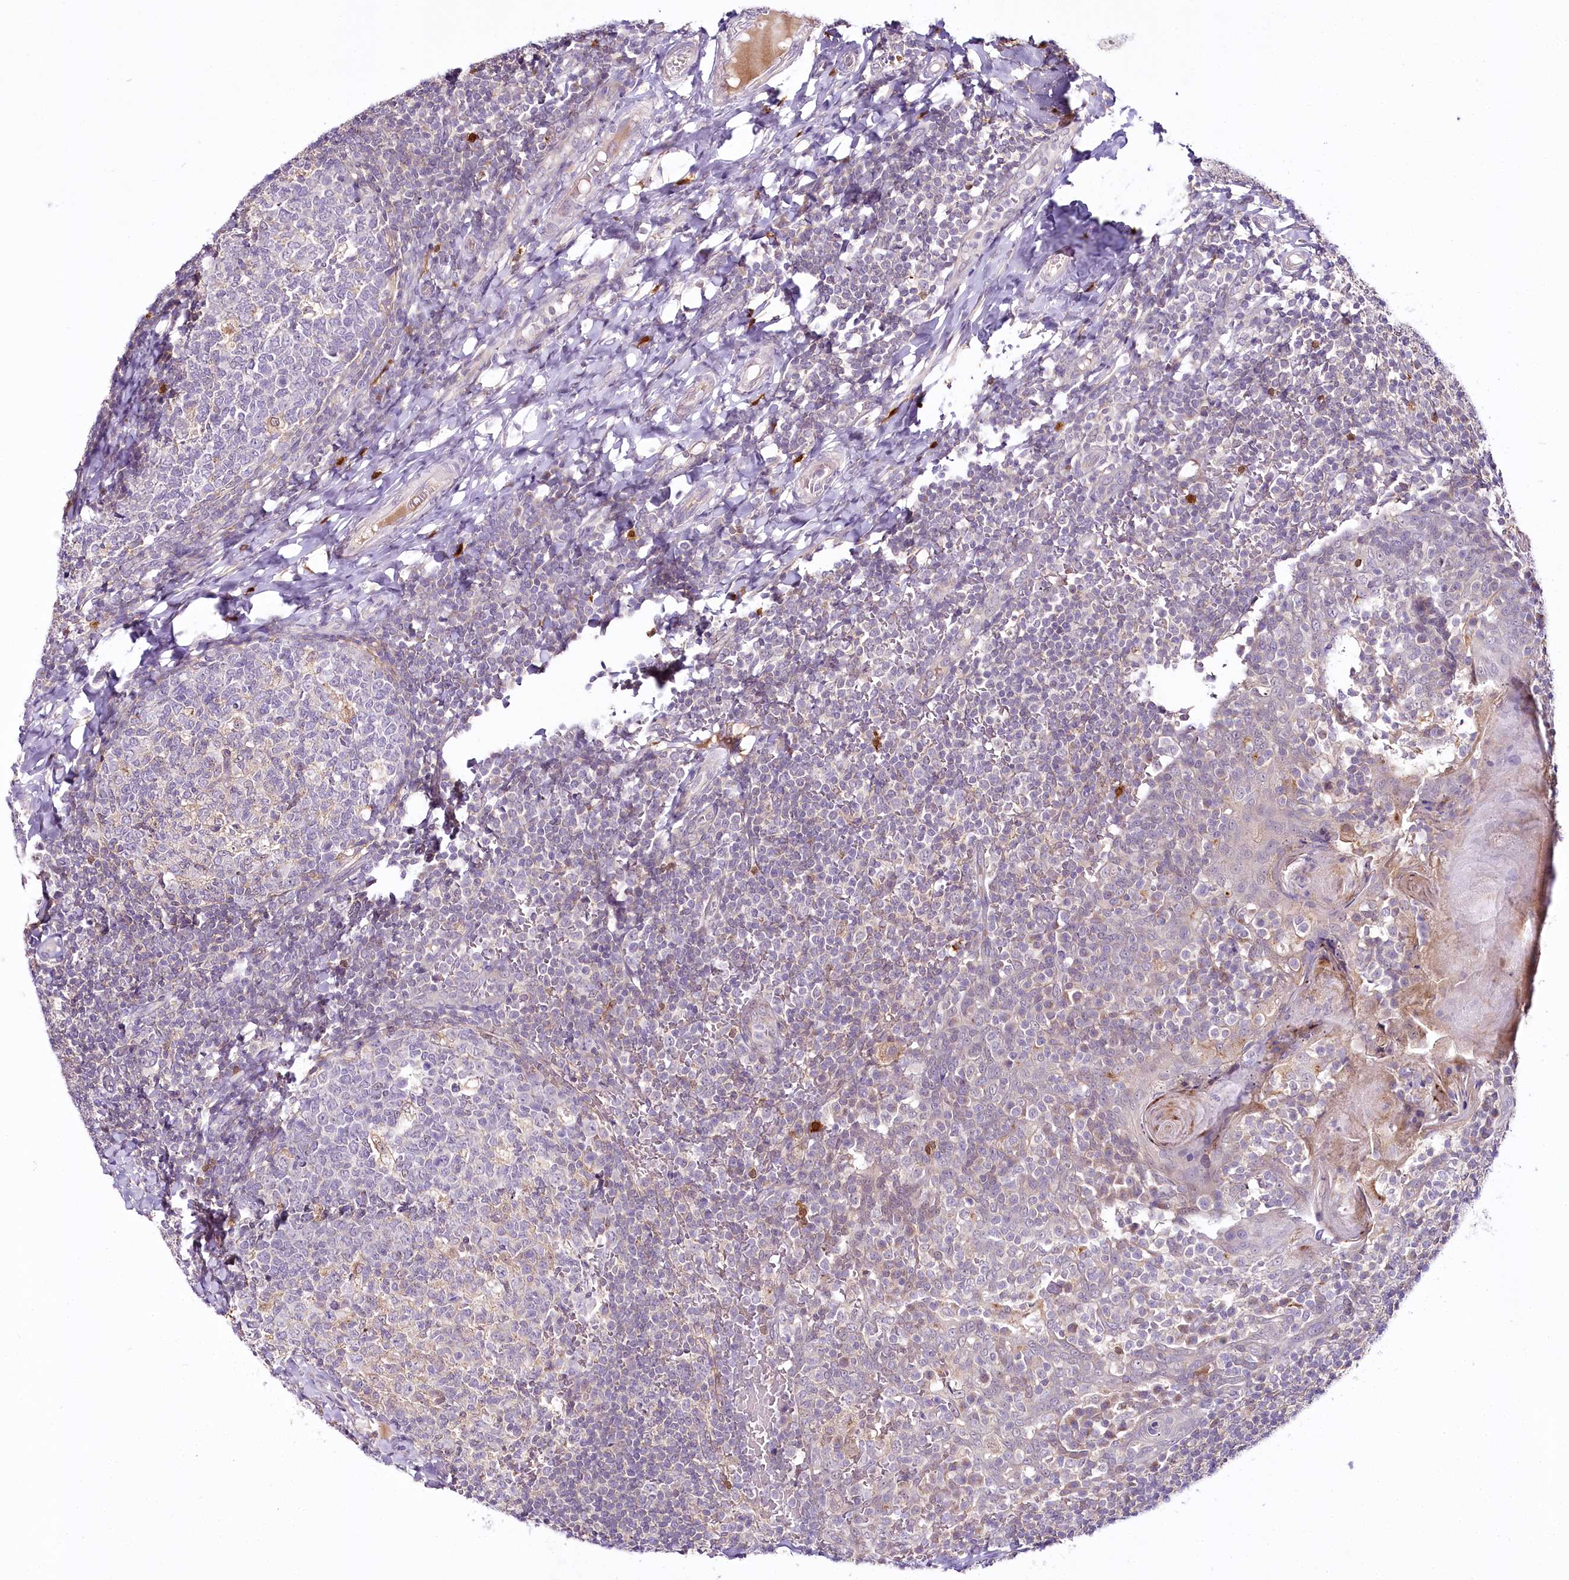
{"staining": {"intensity": "negative", "quantity": "none", "location": "none"}, "tissue": "tonsil", "cell_type": "Germinal center cells", "image_type": "normal", "snomed": [{"axis": "morphology", "description": "Normal tissue, NOS"}, {"axis": "topography", "description": "Tonsil"}], "caption": "DAB immunohistochemical staining of normal tonsil reveals no significant staining in germinal center cells.", "gene": "VWA5A", "patient": {"sex": "female", "age": 19}}